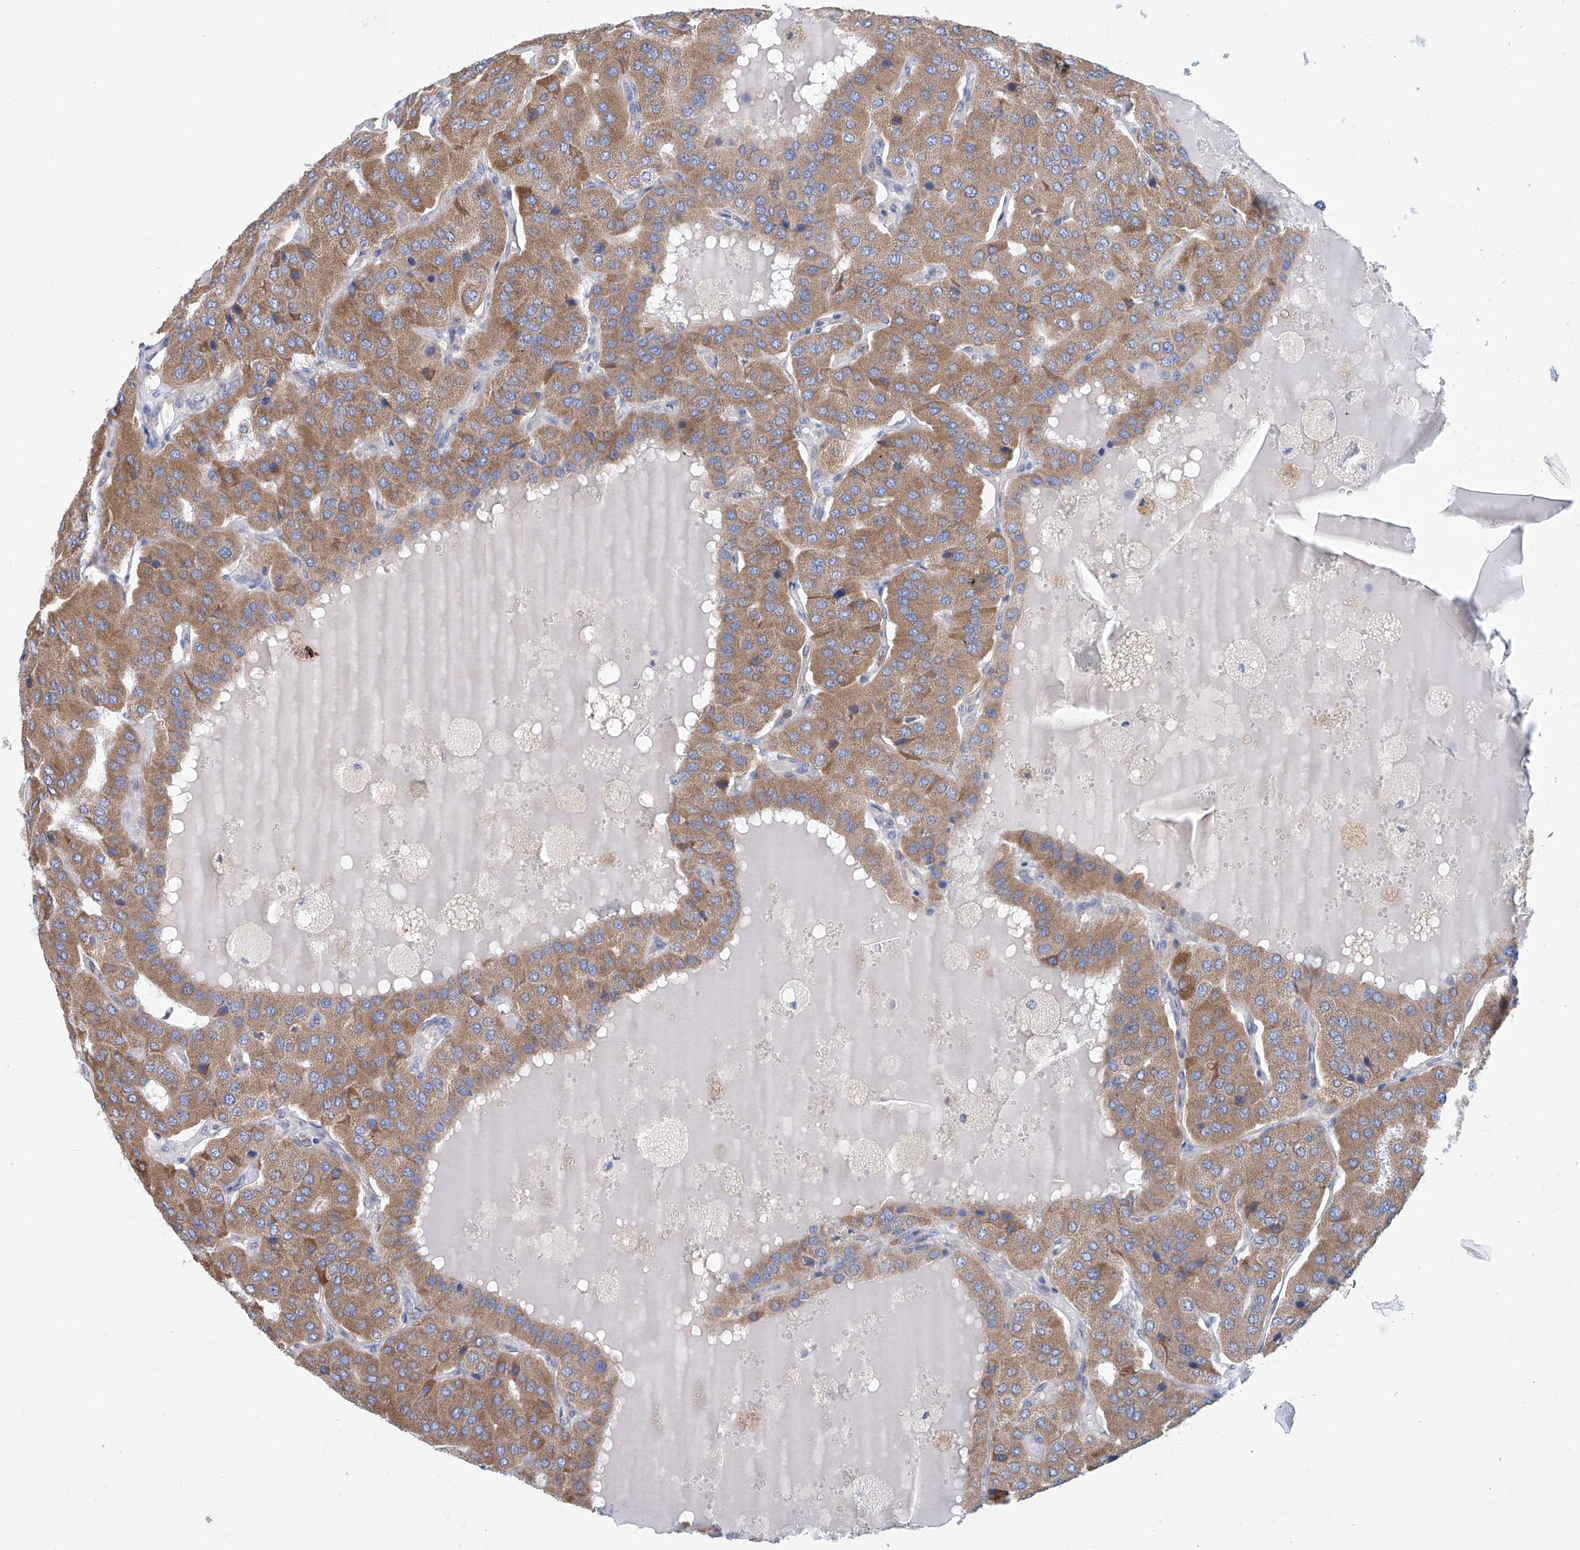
{"staining": {"intensity": "moderate", "quantity": ">75%", "location": "cytoplasmic/membranous"}, "tissue": "parathyroid gland", "cell_type": "Glandular cells", "image_type": "normal", "snomed": [{"axis": "morphology", "description": "Normal tissue, NOS"}, {"axis": "morphology", "description": "Adenoma, NOS"}, {"axis": "topography", "description": "Parathyroid gland"}], "caption": "DAB immunohistochemical staining of benign parathyroid gland demonstrates moderate cytoplasmic/membranous protein expression in about >75% of glandular cells. The protein of interest is shown in brown color, while the nuclei are stained blue.", "gene": "MAD2L1", "patient": {"sex": "female", "age": 86}}